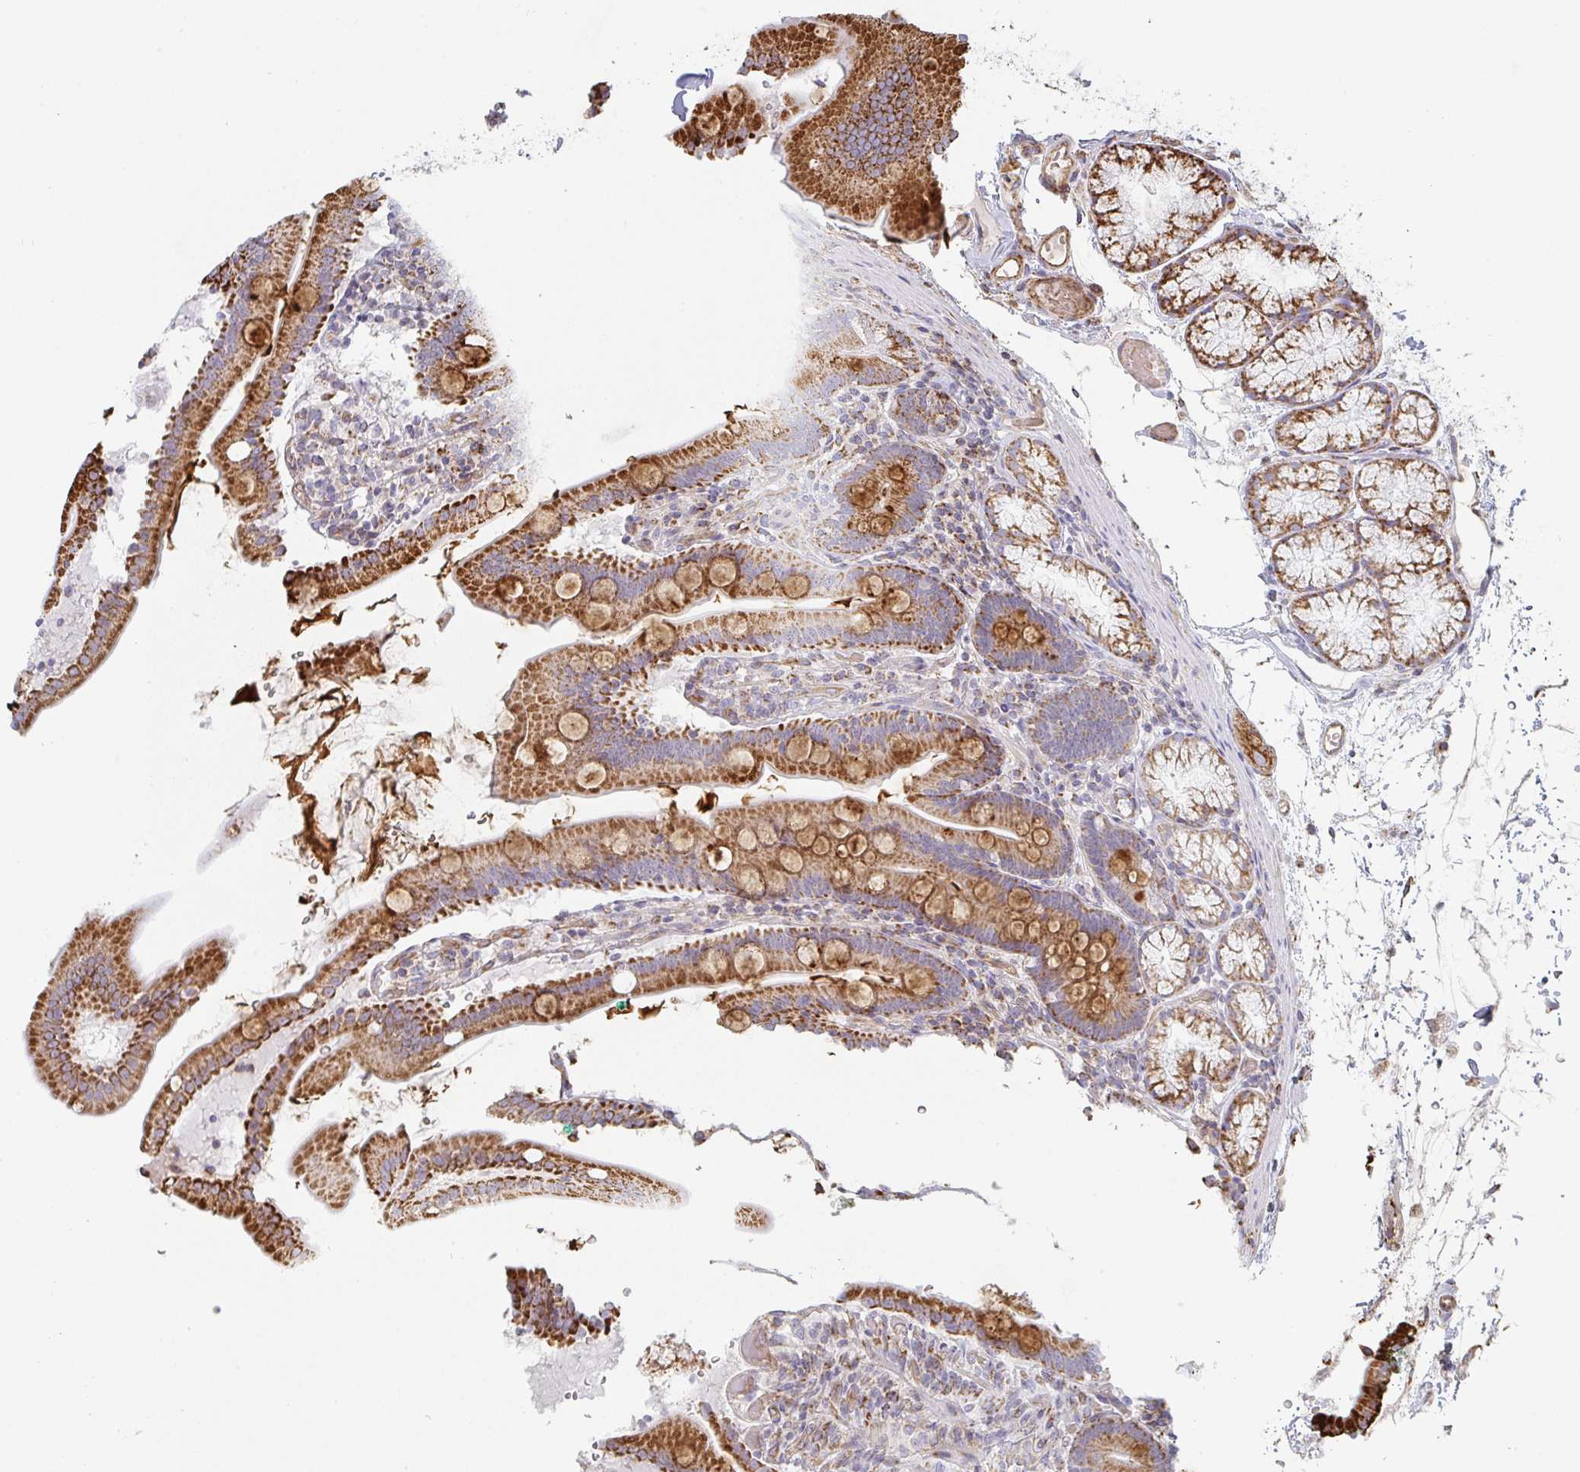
{"staining": {"intensity": "strong", "quantity": ">75%", "location": "cytoplasmic/membranous"}, "tissue": "duodenum", "cell_type": "Glandular cells", "image_type": "normal", "snomed": [{"axis": "morphology", "description": "Normal tissue, NOS"}, {"axis": "topography", "description": "Duodenum"}], "caption": "Immunohistochemistry (IHC) micrograph of normal human duodenum stained for a protein (brown), which exhibits high levels of strong cytoplasmic/membranous positivity in about >75% of glandular cells.", "gene": "ZNF526", "patient": {"sex": "female", "age": 67}}